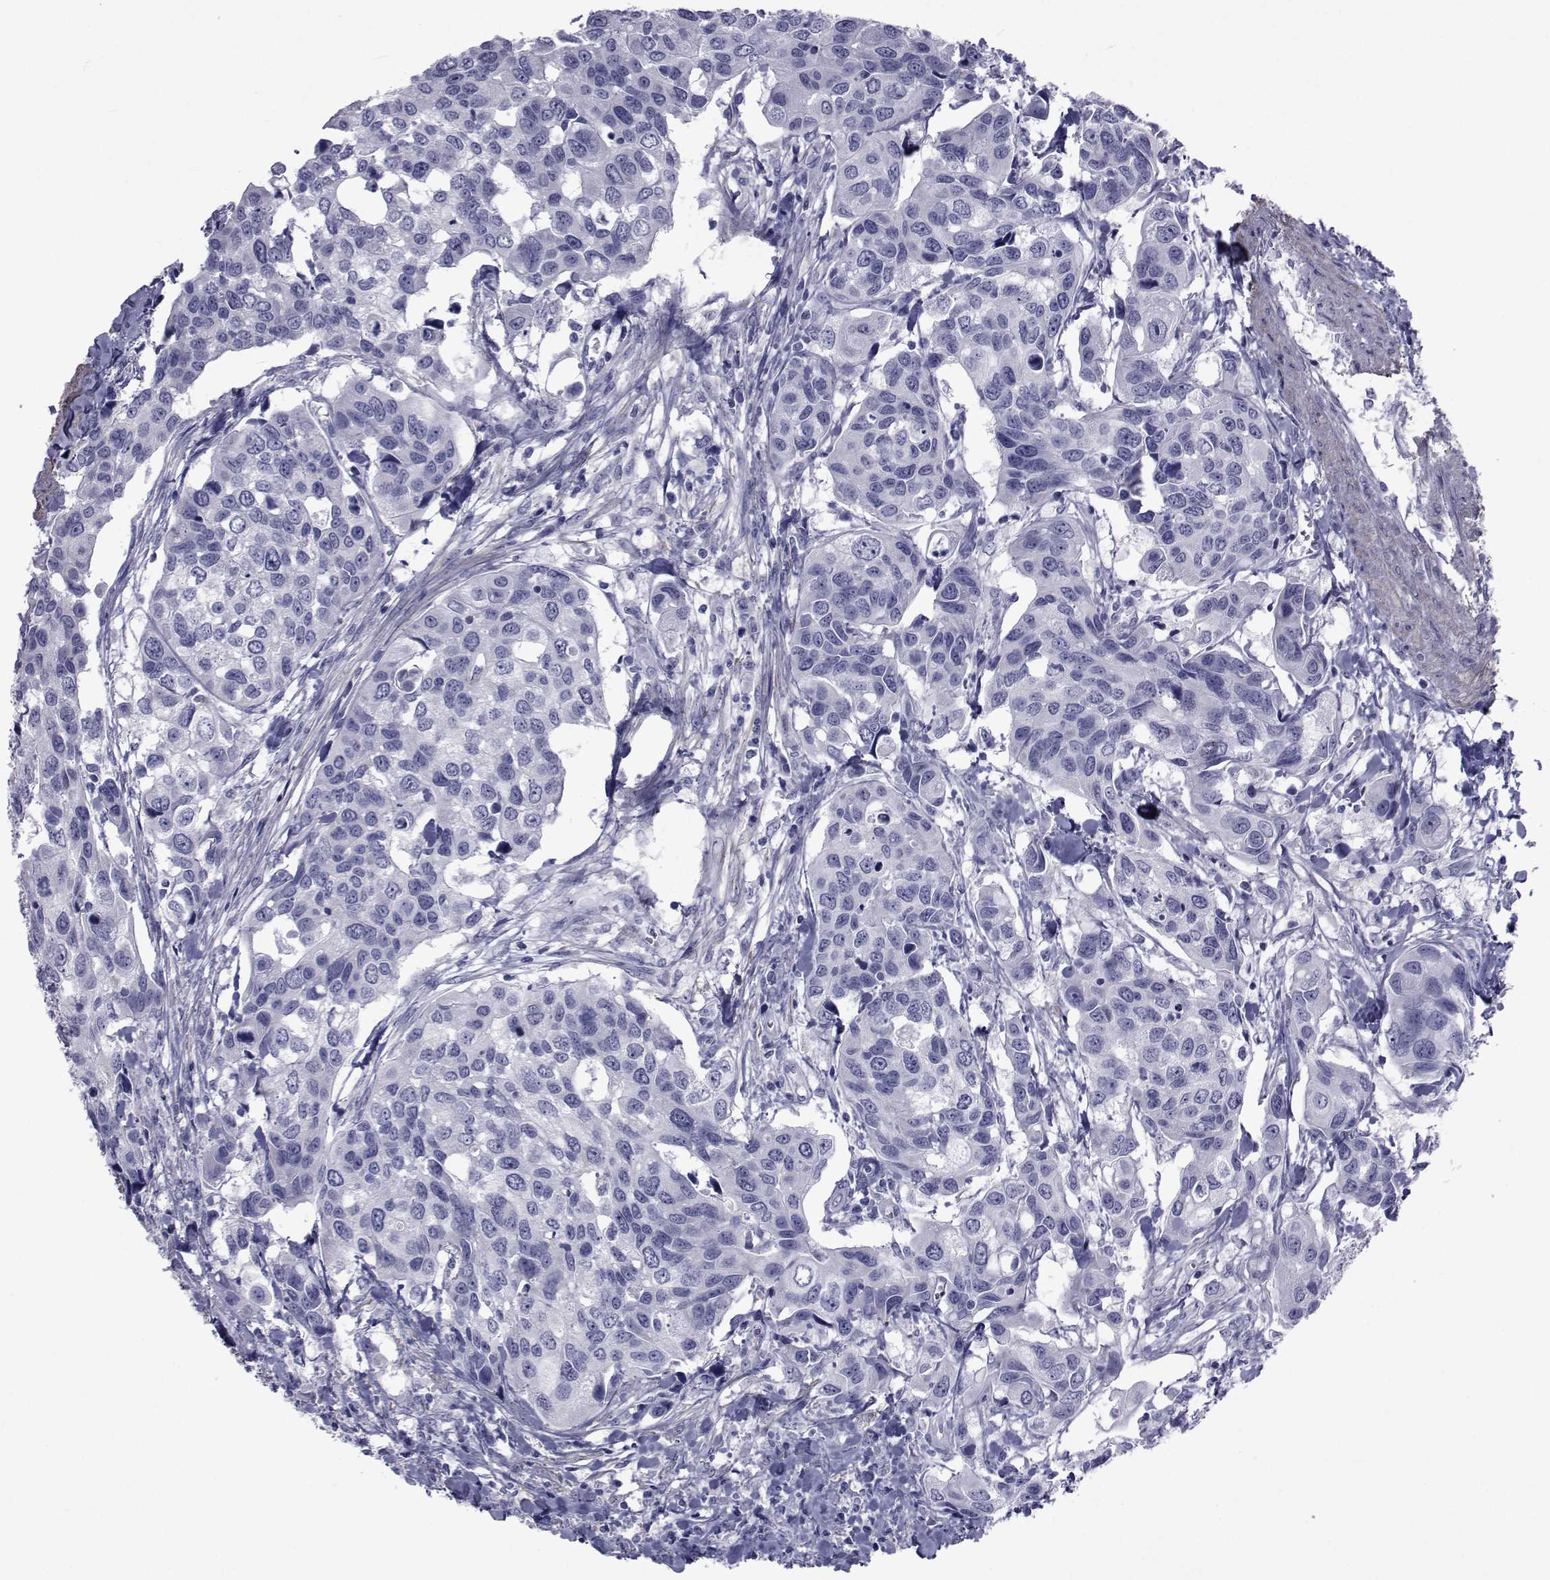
{"staining": {"intensity": "negative", "quantity": "none", "location": "none"}, "tissue": "urothelial cancer", "cell_type": "Tumor cells", "image_type": "cancer", "snomed": [{"axis": "morphology", "description": "Urothelial carcinoma, High grade"}, {"axis": "topography", "description": "Urinary bladder"}], "caption": "This is an immunohistochemistry histopathology image of human high-grade urothelial carcinoma. There is no staining in tumor cells.", "gene": "GKAP1", "patient": {"sex": "male", "age": 60}}